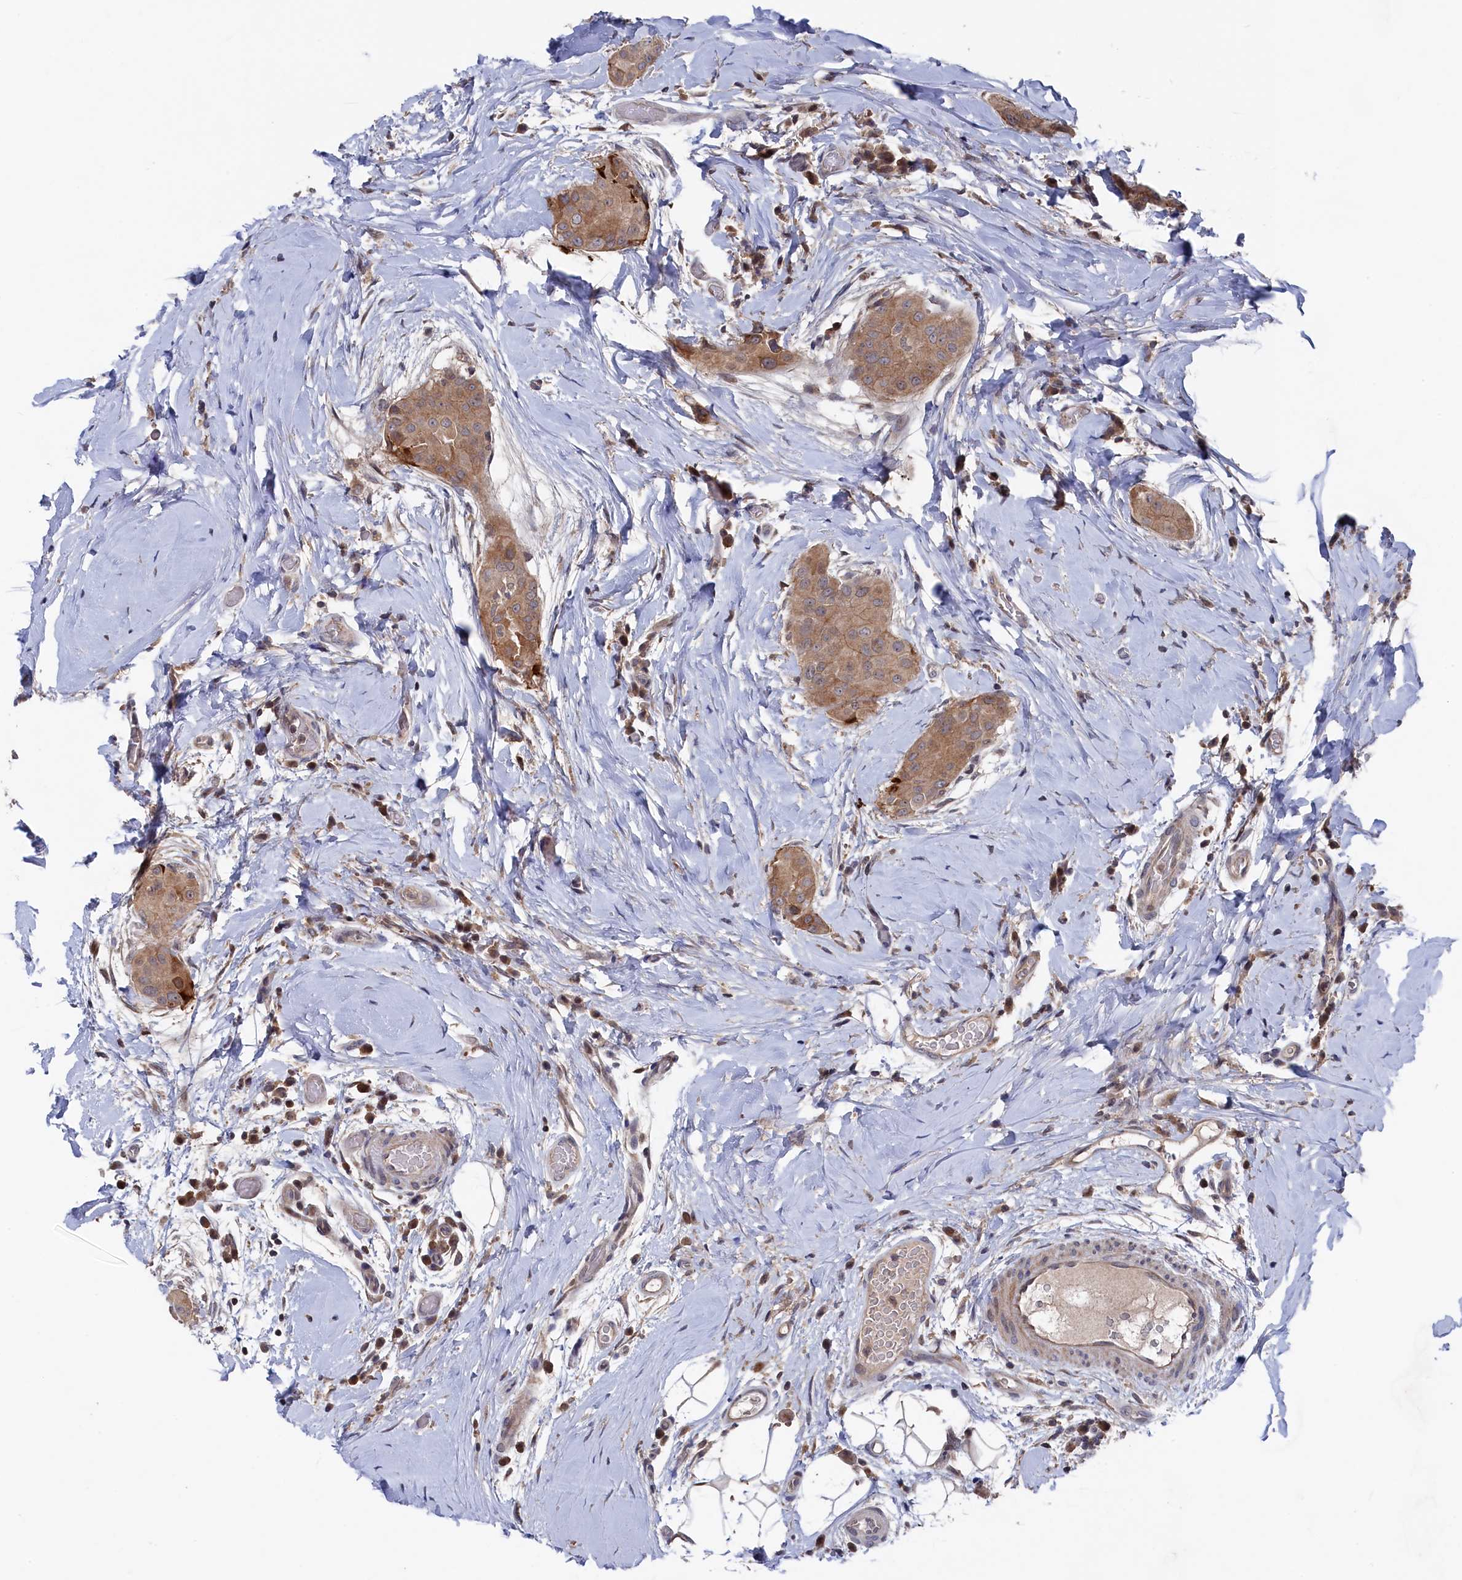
{"staining": {"intensity": "moderate", "quantity": ">75%", "location": "cytoplasmic/membranous"}, "tissue": "thyroid cancer", "cell_type": "Tumor cells", "image_type": "cancer", "snomed": [{"axis": "morphology", "description": "Papillary adenocarcinoma, NOS"}, {"axis": "topography", "description": "Thyroid gland"}], "caption": "This photomicrograph shows thyroid cancer stained with immunohistochemistry (IHC) to label a protein in brown. The cytoplasmic/membranous of tumor cells show moderate positivity for the protein. Nuclei are counter-stained blue.", "gene": "TMC5", "patient": {"sex": "male", "age": 33}}